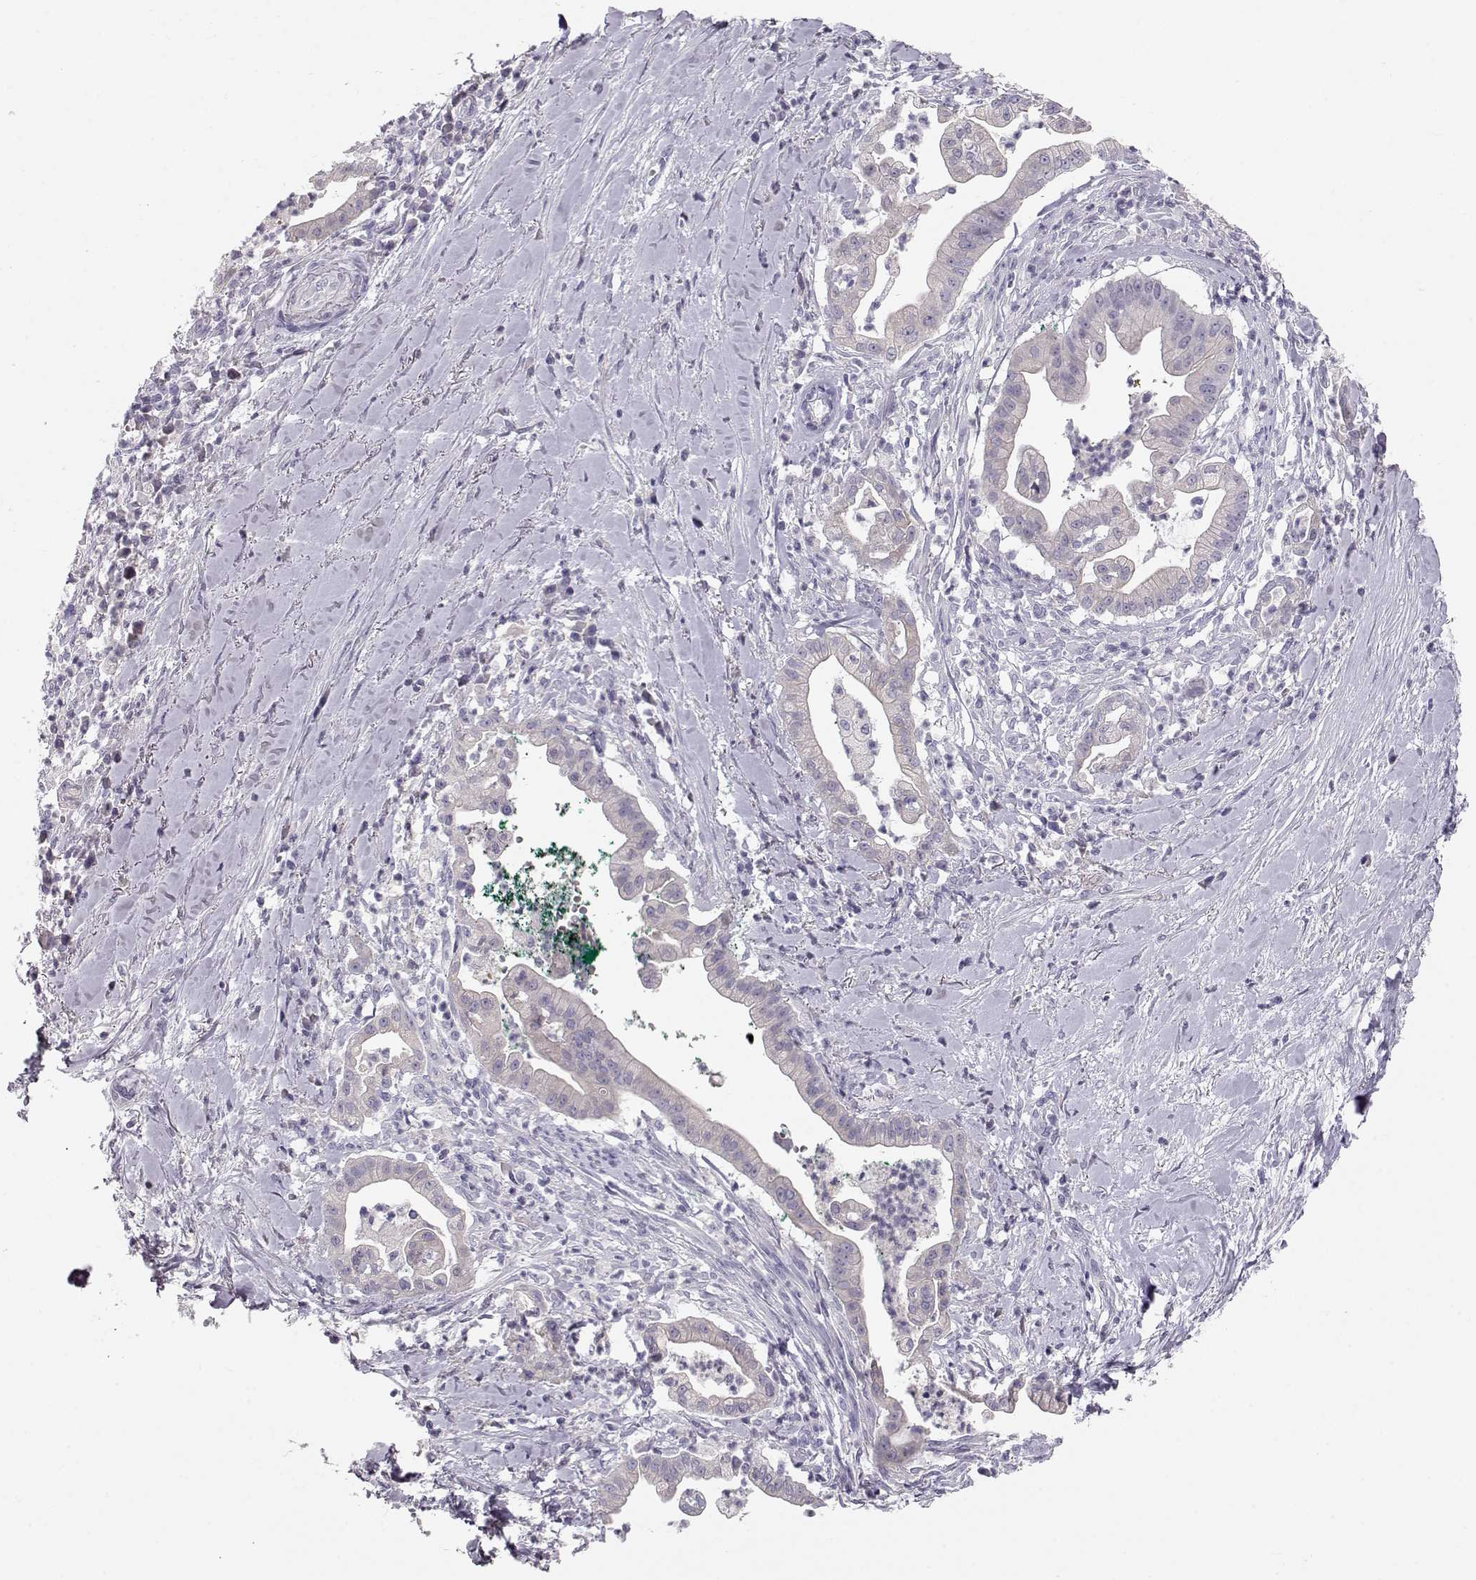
{"staining": {"intensity": "negative", "quantity": "none", "location": "none"}, "tissue": "pancreatic cancer", "cell_type": "Tumor cells", "image_type": "cancer", "snomed": [{"axis": "morphology", "description": "Normal tissue, NOS"}, {"axis": "morphology", "description": "Adenocarcinoma, NOS"}, {"axis": "topography", "description": "Lymph node"}, {"axis": "topography", "description": "Pancreas"}], "caption": "Adenocarcinoma (pancreatic) was stained to show a protein in brown. There is no significant positivity in tumor cells.", "gene": "GPR26", "patient": {"sex": "female", "age": 58}}